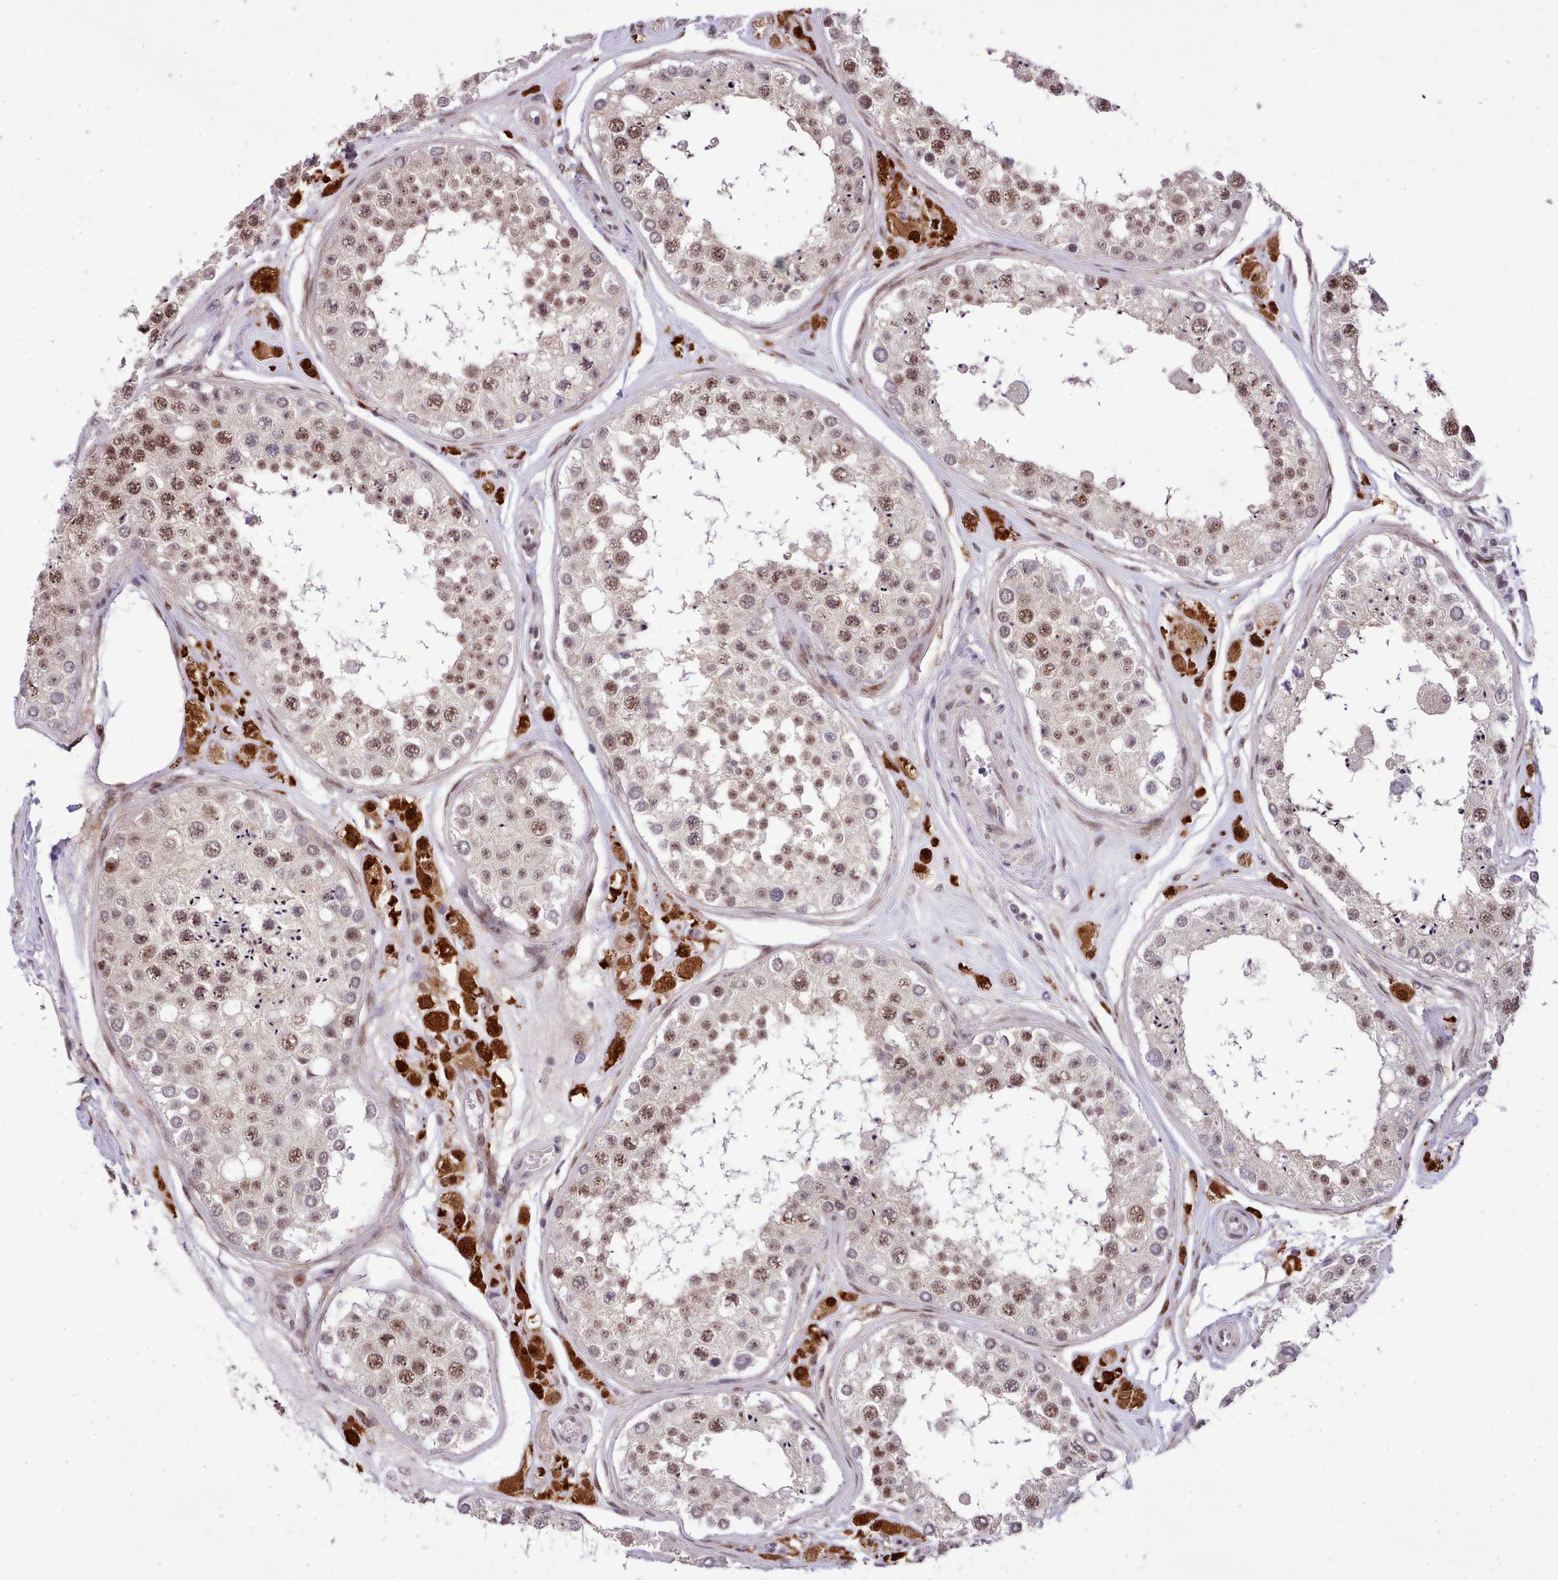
{"staining": {"intensity": "moderate", "quantity": ">75%", "location": "nuclear"}, "tissue": "testis", "cell_type": "Cells in seminiferous ducts", "image_type": "normal", "snomed": [{"axis": "morphology", "description": "Normal tissue, NOS"}, {"axis": "topography", "description": "Testis"}], "caption": "Testis stained with DAB (3,3'-diaminobenzidine) immunohistochemistry displays medium levels of moderate nuclear positivity in about >75% of cells in seminiferous ducts. (brown staining indicates protein expression, while blue staining denotes nuclei).", "gene": "HOXB7", "patient": {"sex": "male", "age": 25}}